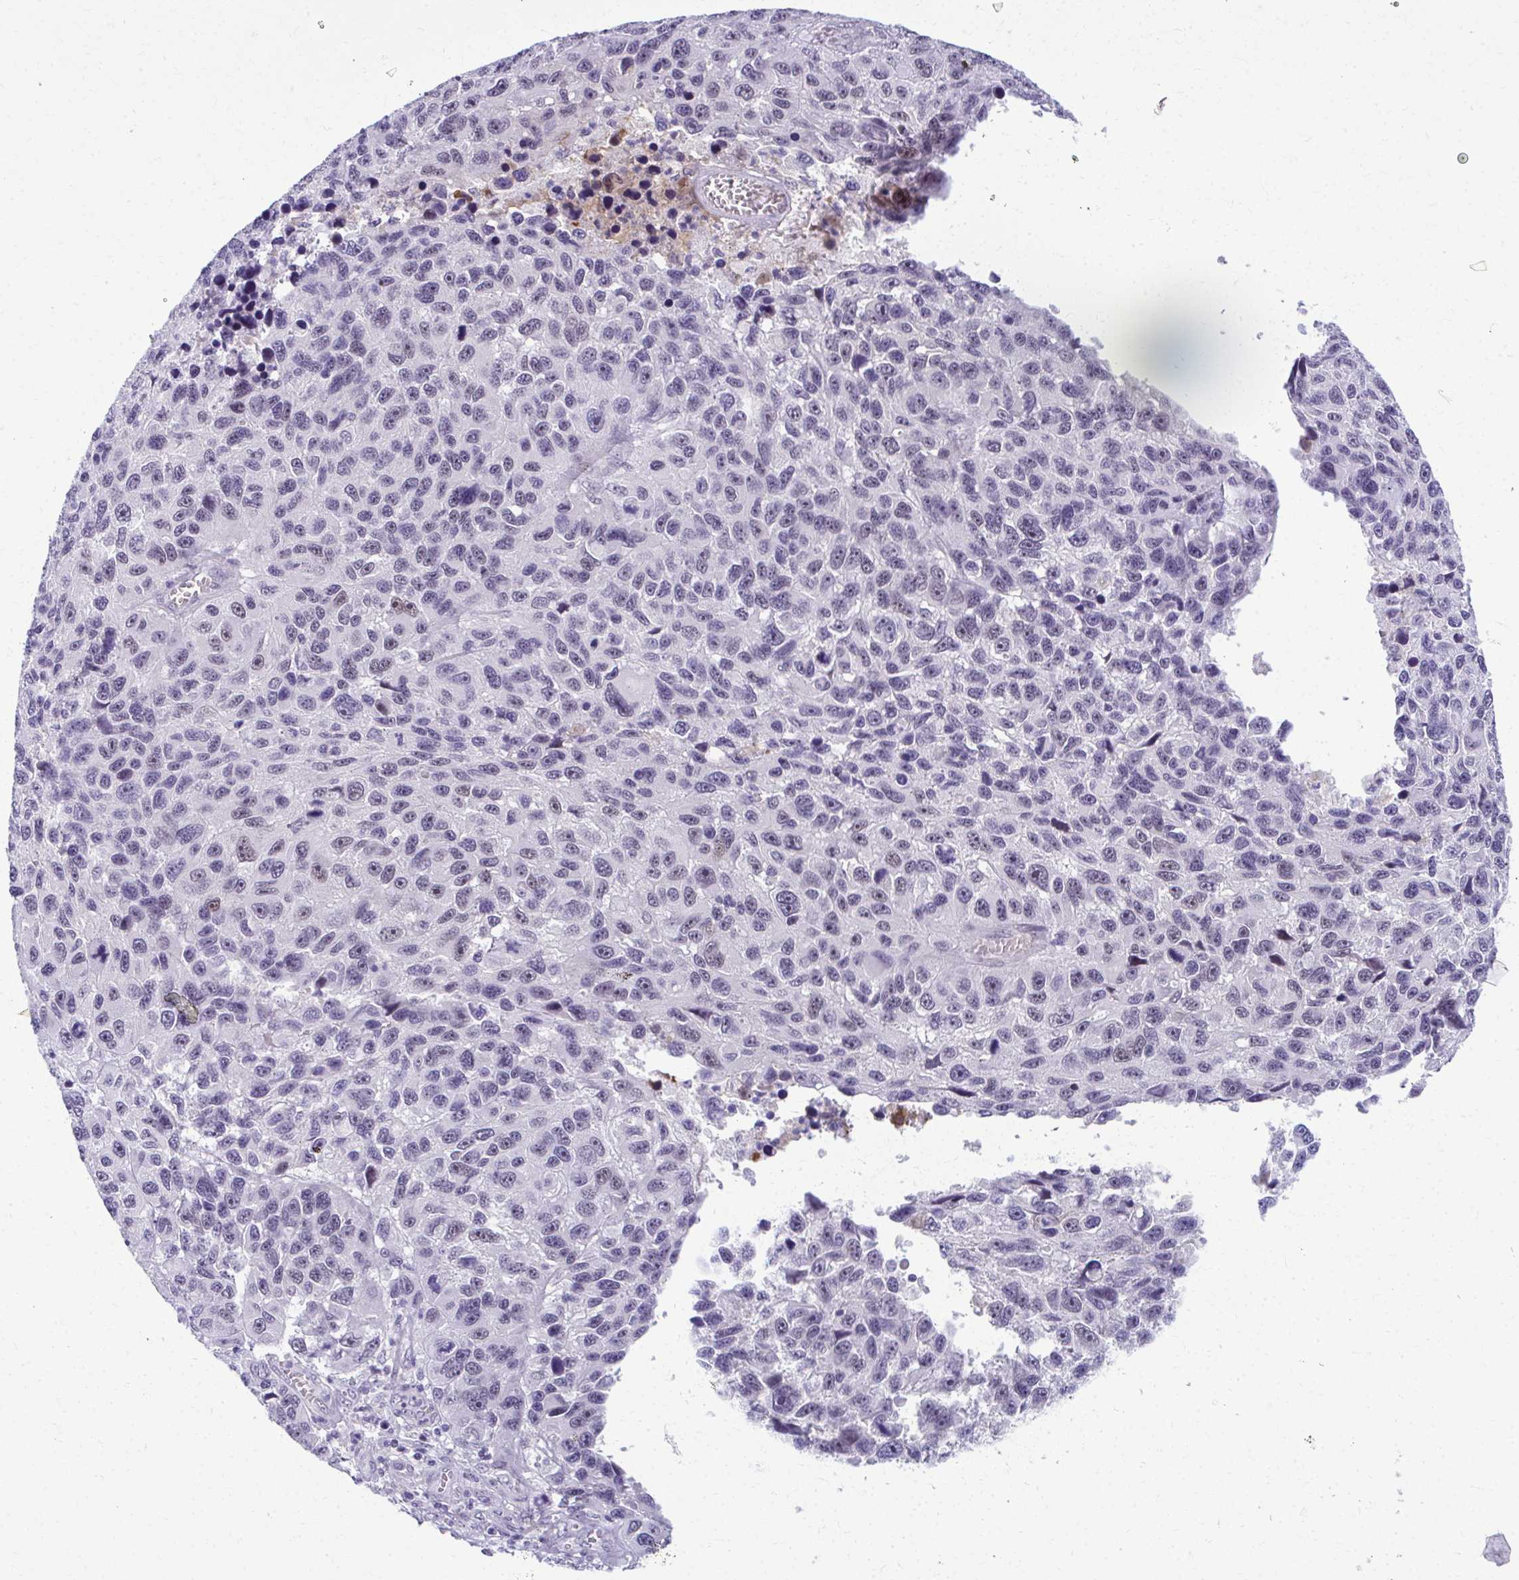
{"staining": {"intensity": "weak", "quantity": "<25%", "location": "nuclear"}, "tissue": "melanoma", "cell_type": "Tumor cells", "image_type": "cancer", "snomed": [{"axis": "morphology", "description": "Malignant melanoma, NOS"}, {"axis": "topography", "description": "Skin"}], "caption": "Melanoma stained for a protein using IHC reveals no positivity tumor cells.", "gene": "MAF1", "patient": {"sex": "male", "age": 53}}